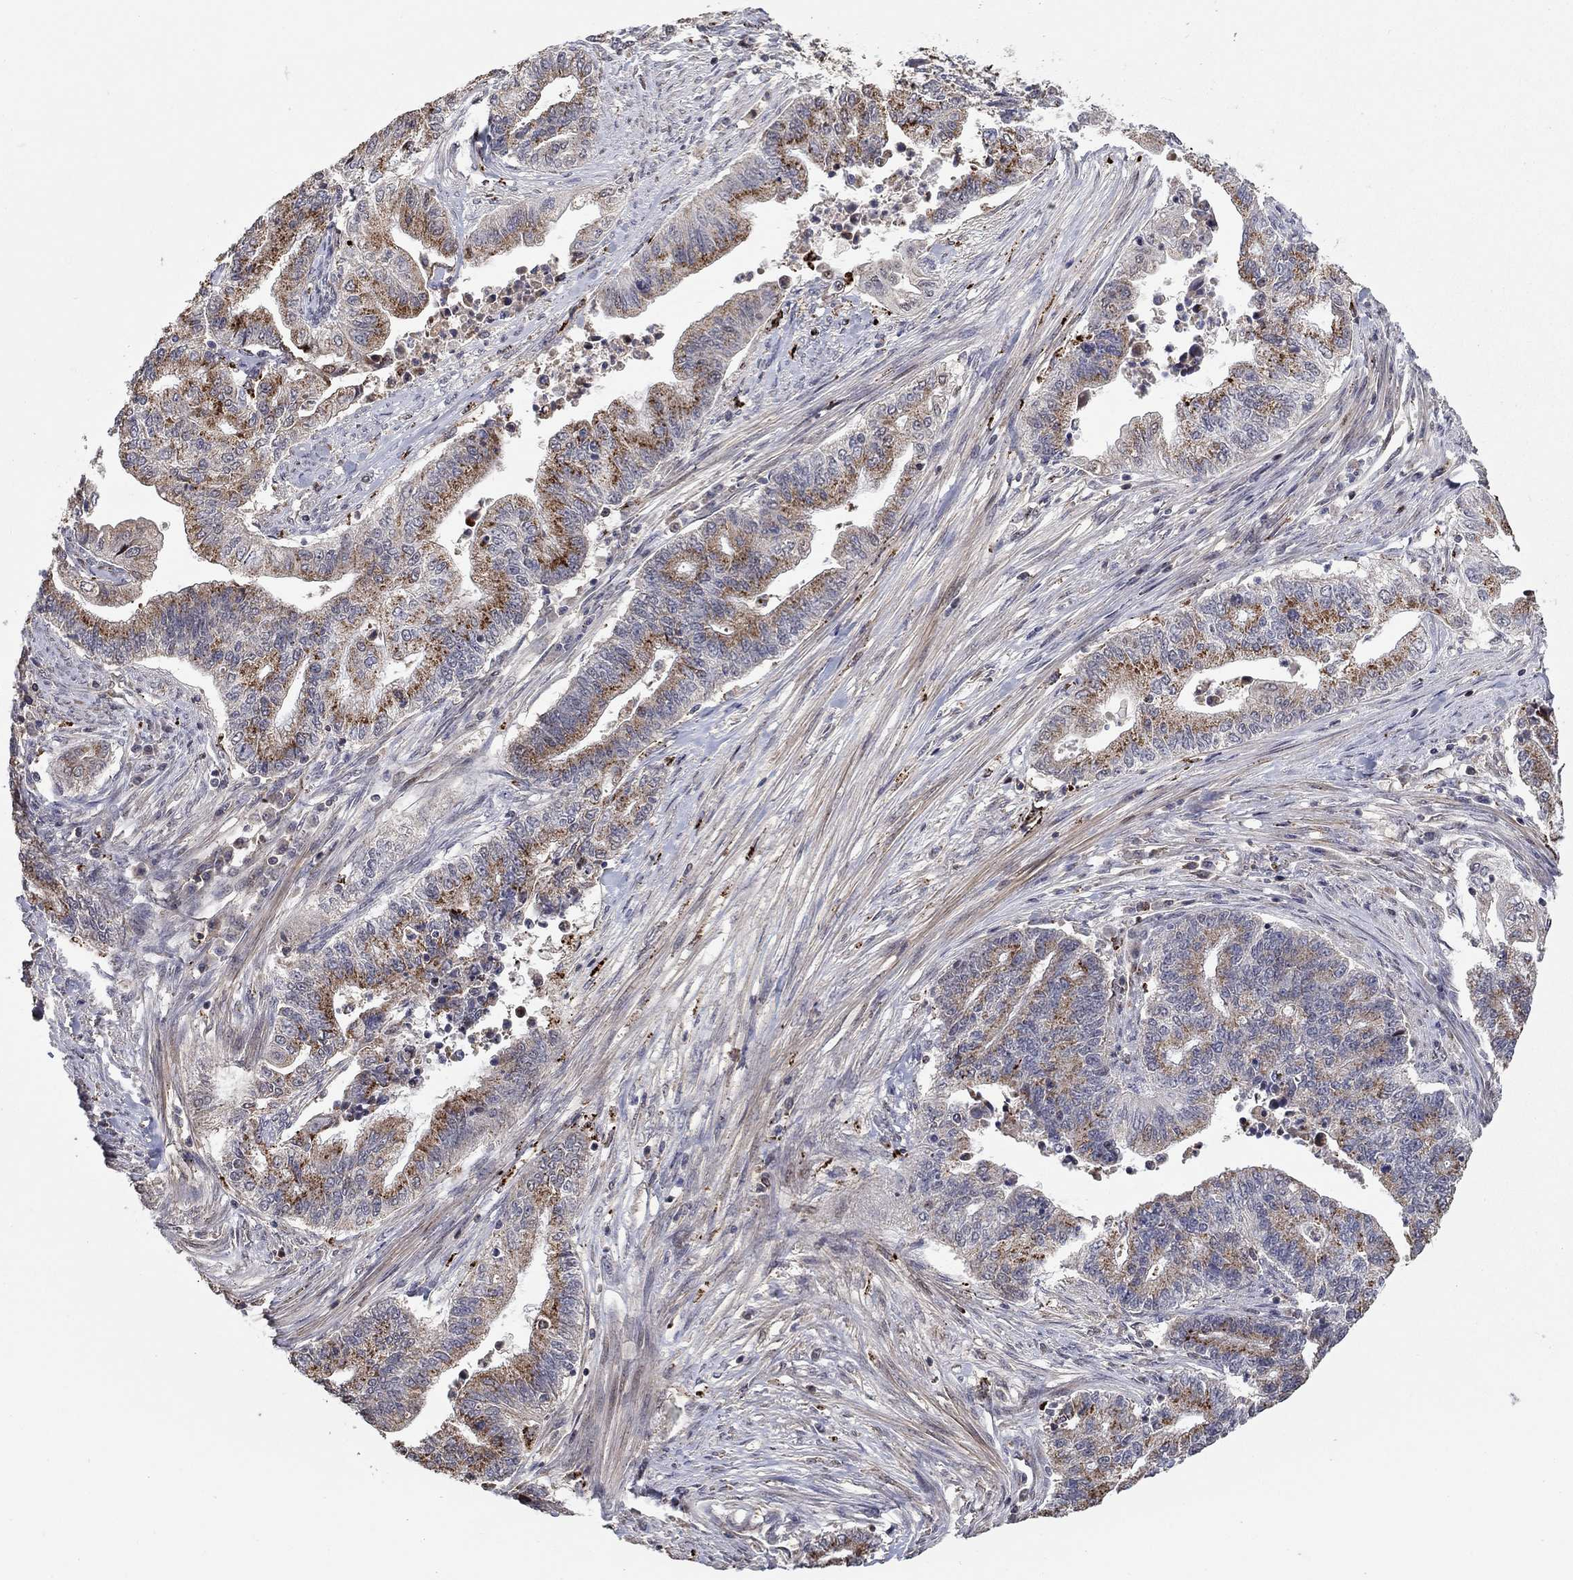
{"staining": {"intensity": "moderate", "quantity": "25%-75%", "location": "cytoplasmic/membranous"}, "tissue": "endometrial cancer", "cell_type": "Tumor cells", "image_type": "cancer", "snomed": [{"axis": "morphology", "description": "Adenocarcinoma, NOS"}, {"axis": "topography", "description": "Uterus"}, {"axis": "topography", "description": "Endometrium"}], "caption": "Immunohistochemistry (IHC) micrograph of endometrial adenocarcinoma stained for a protein (brown), which displays medium levels of moderate cytoplasmic/membranous expression in approximately 25%-75% of tumor cells.", "gene": "LPCAT4", "patient": {"sex": "female", "age": 54}}